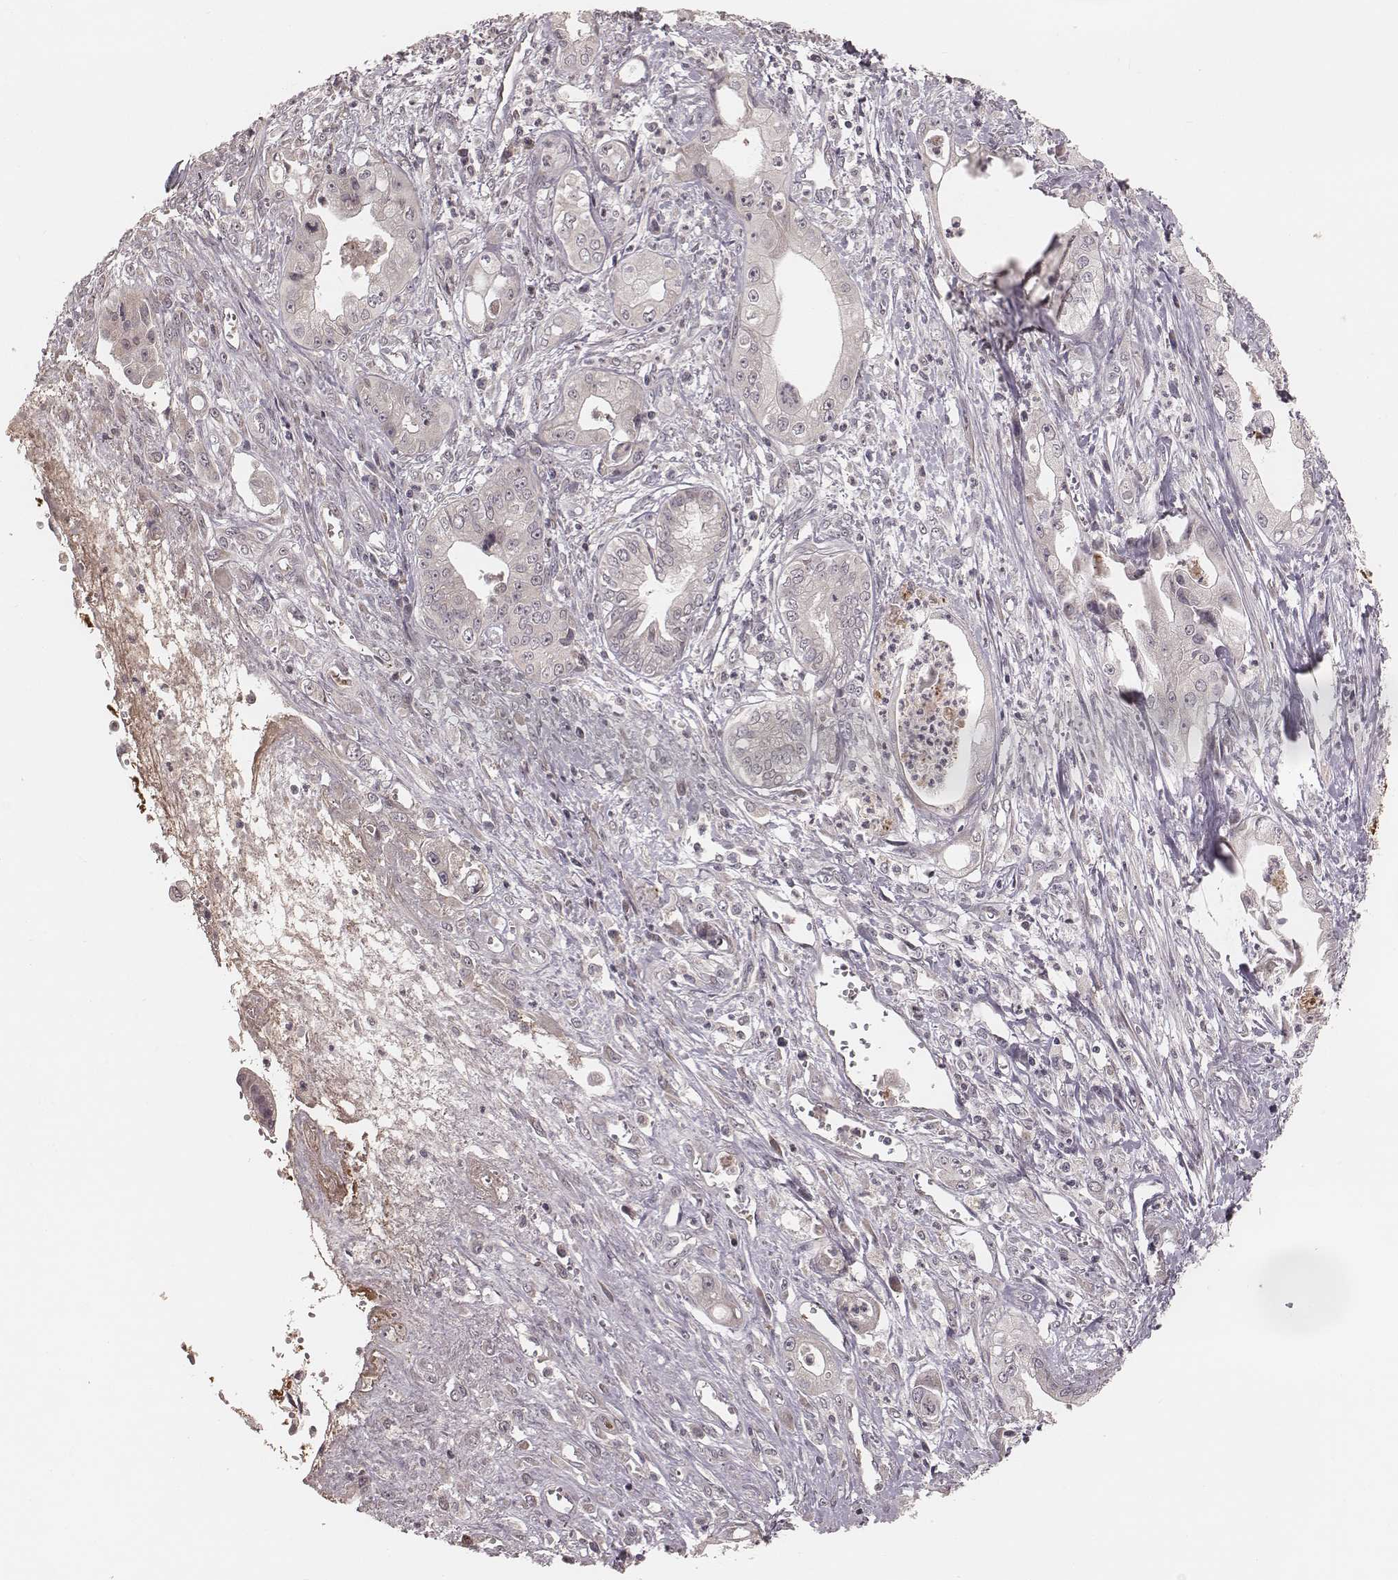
{"staining": {"intensity": "negative", "quantity": "none", "location": "none"}, "tissue": "pancreatic cancer", "cell_type": "Tumor cells", "image_type": "cancer", "snomed": [{"axis": "morphology", "description": "Adenocarcinoma, NOS"}, {"axis": "topography", "description": "Pancreas"}], "caption": "An image of adenocarcinoma (pancreatic) stained for a protein reveals no brown staining in tumor cells.", "gene": "IL5", "patient": {"sex": "female", "age": 65}}